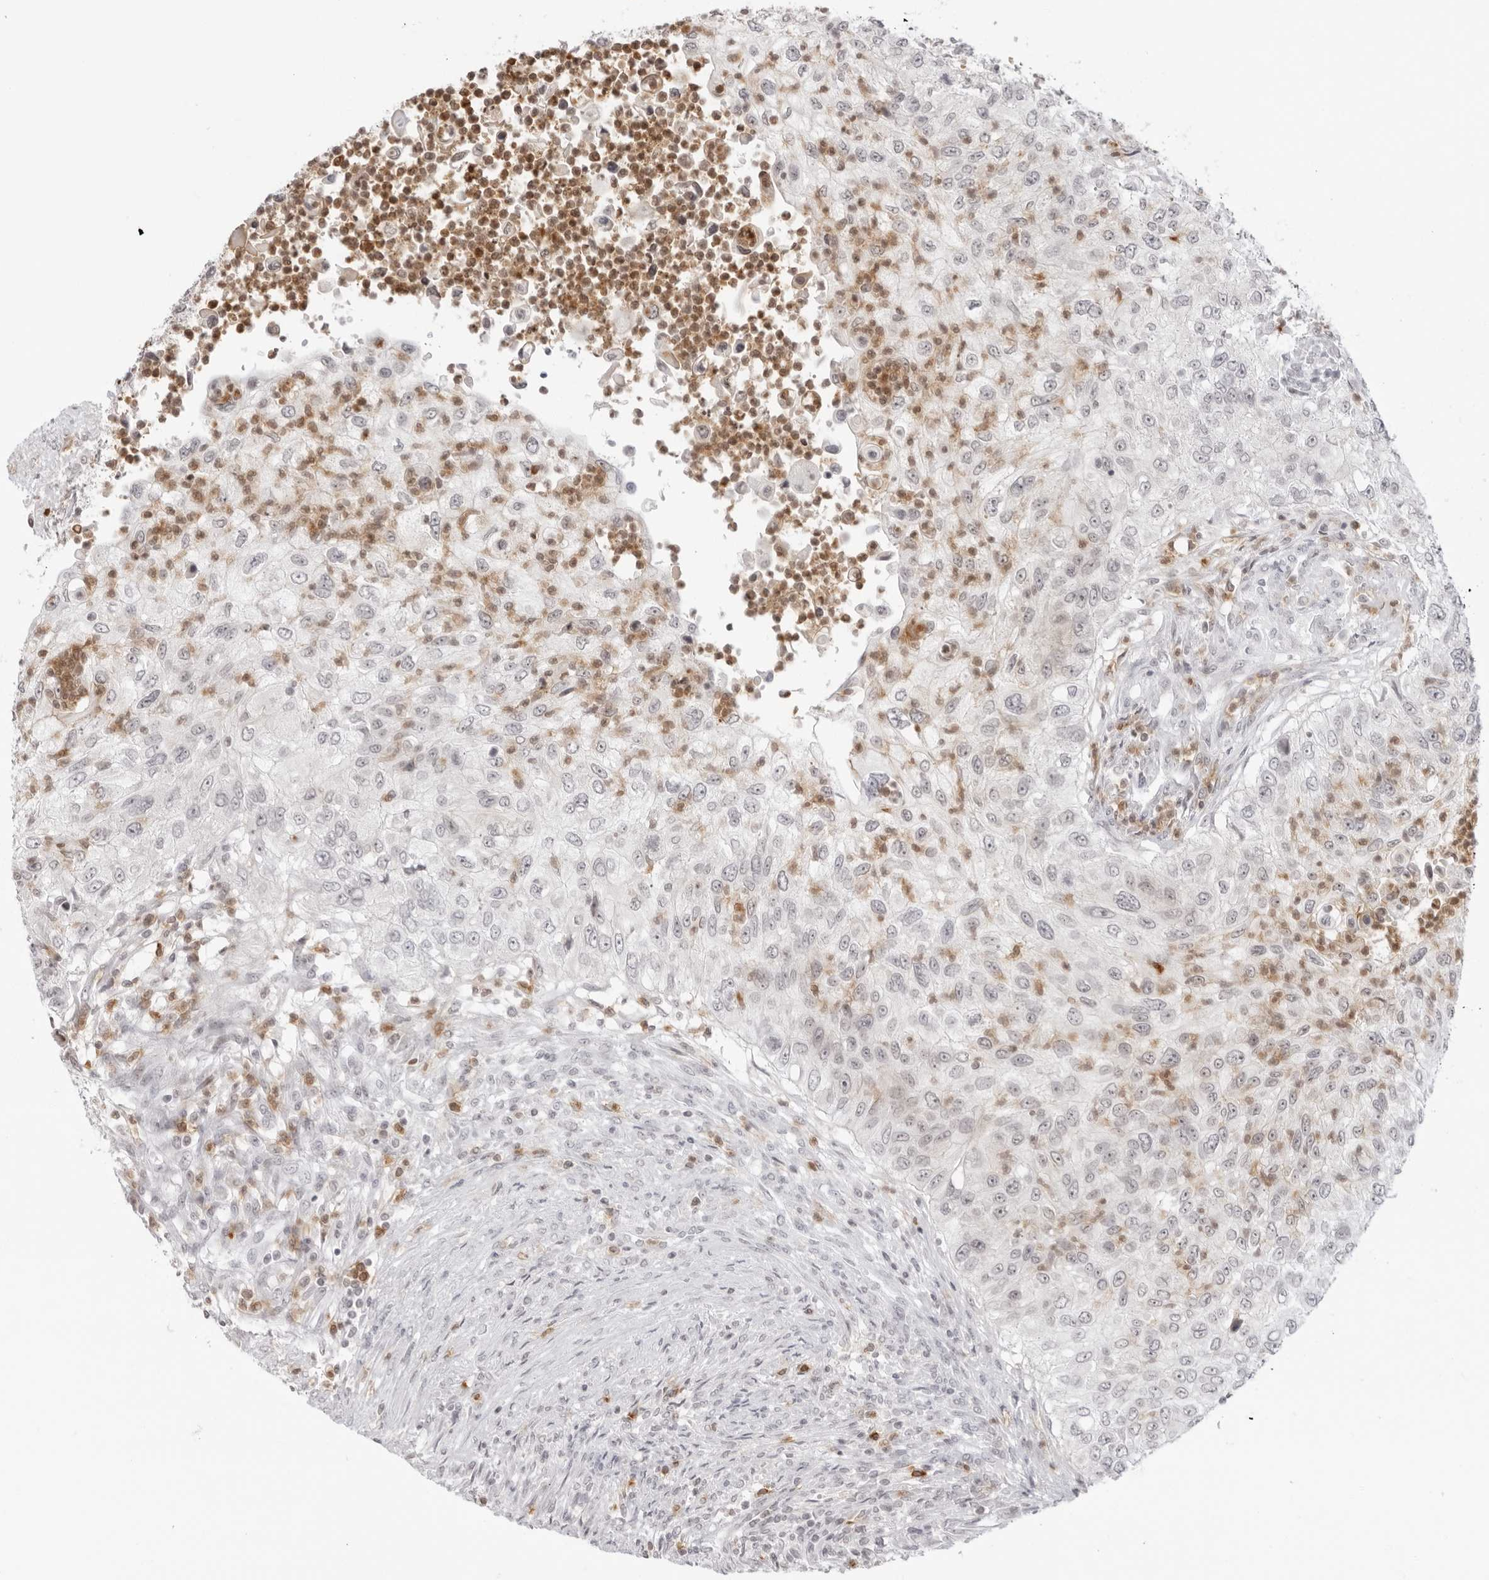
{"staining": {"intensity": "negative", "quantity": "none", "location": "none"}, "tissue": "urothelial cancer", "cell_type": "Tumor cells", "image_type": "cancer", "snomed": [{"axis": "morphology", "description": "Urothelial carcinoma, High grade"}, {"axis": "topography", "description": "Urinary bladder"}], "caption": "High magnification brightfield microscopy of urothelial carcinoma (high-grade) stained with DAB (3,3'-diaminobenzidine) (brown) and counterstained with hematoxylin (blue): tumor cells show no significant positivity. (DAB immunohistochemistry visualized using brightfield microscopy, high magnification).", "gene": "RNF146", "patient": {"sex": "female", "age": 60}}